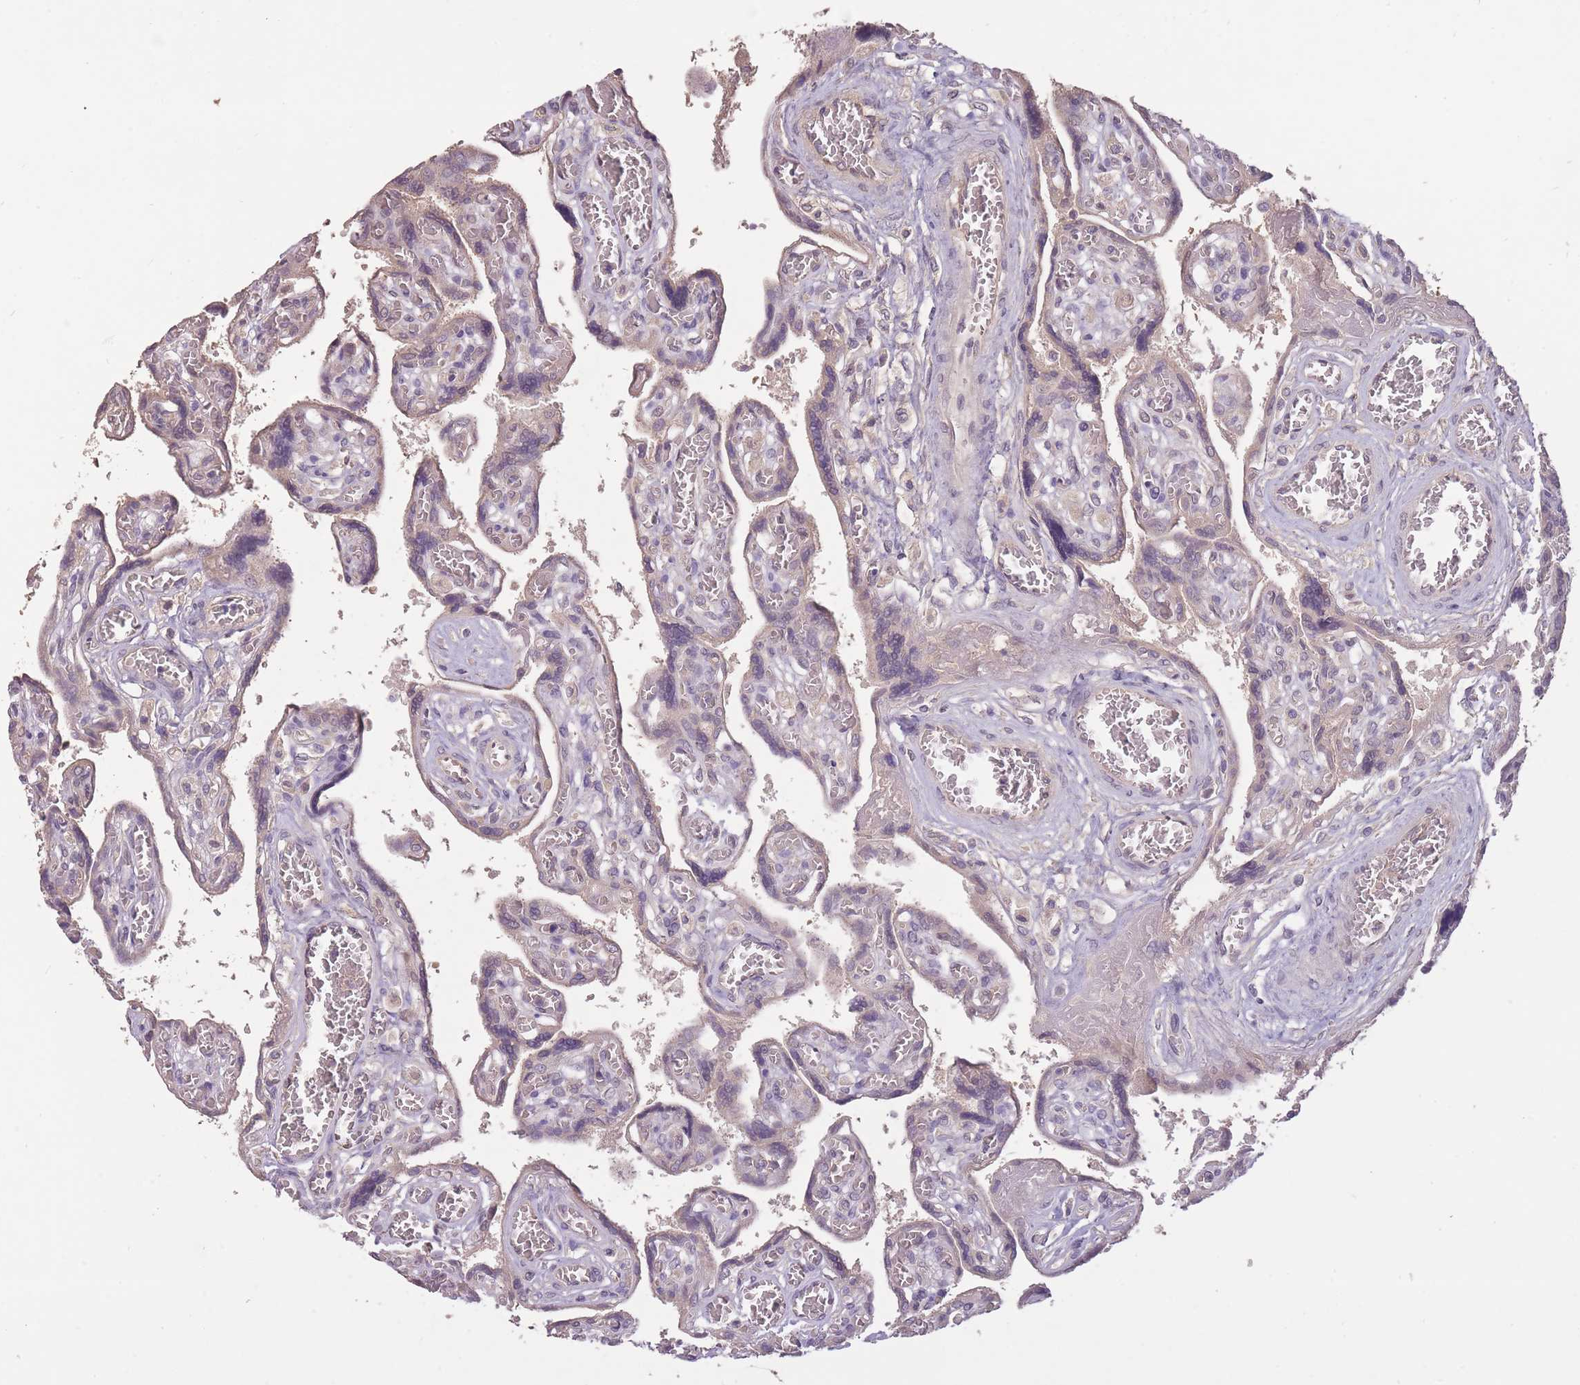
{"staining": {"intensity": "weak", "quantity": "25%-75%", "location": "cytoplasmic/membranous,nuclear"}, "tissue": "placenta", "cell_type": "Trophoblastic cells", "image_type": "normal", "snomed": [{"axis": "morphology", "description": "Normal tissue, NOS"}, {"axis": "topography", "description": "Placenta"}], "caption": "Trophoblastic cells exhibit low levels of weak cytoplasmic/membranous,nuclear positivity in approximately 25%-75% of cells in unremarkable placenta. (Stains: DAB in brown, nuclei in blue, Microscopy: brightfield microscopy at high magnification).", "gene": "LRATD2", "patient": {"sex": "female", "age": 39}}